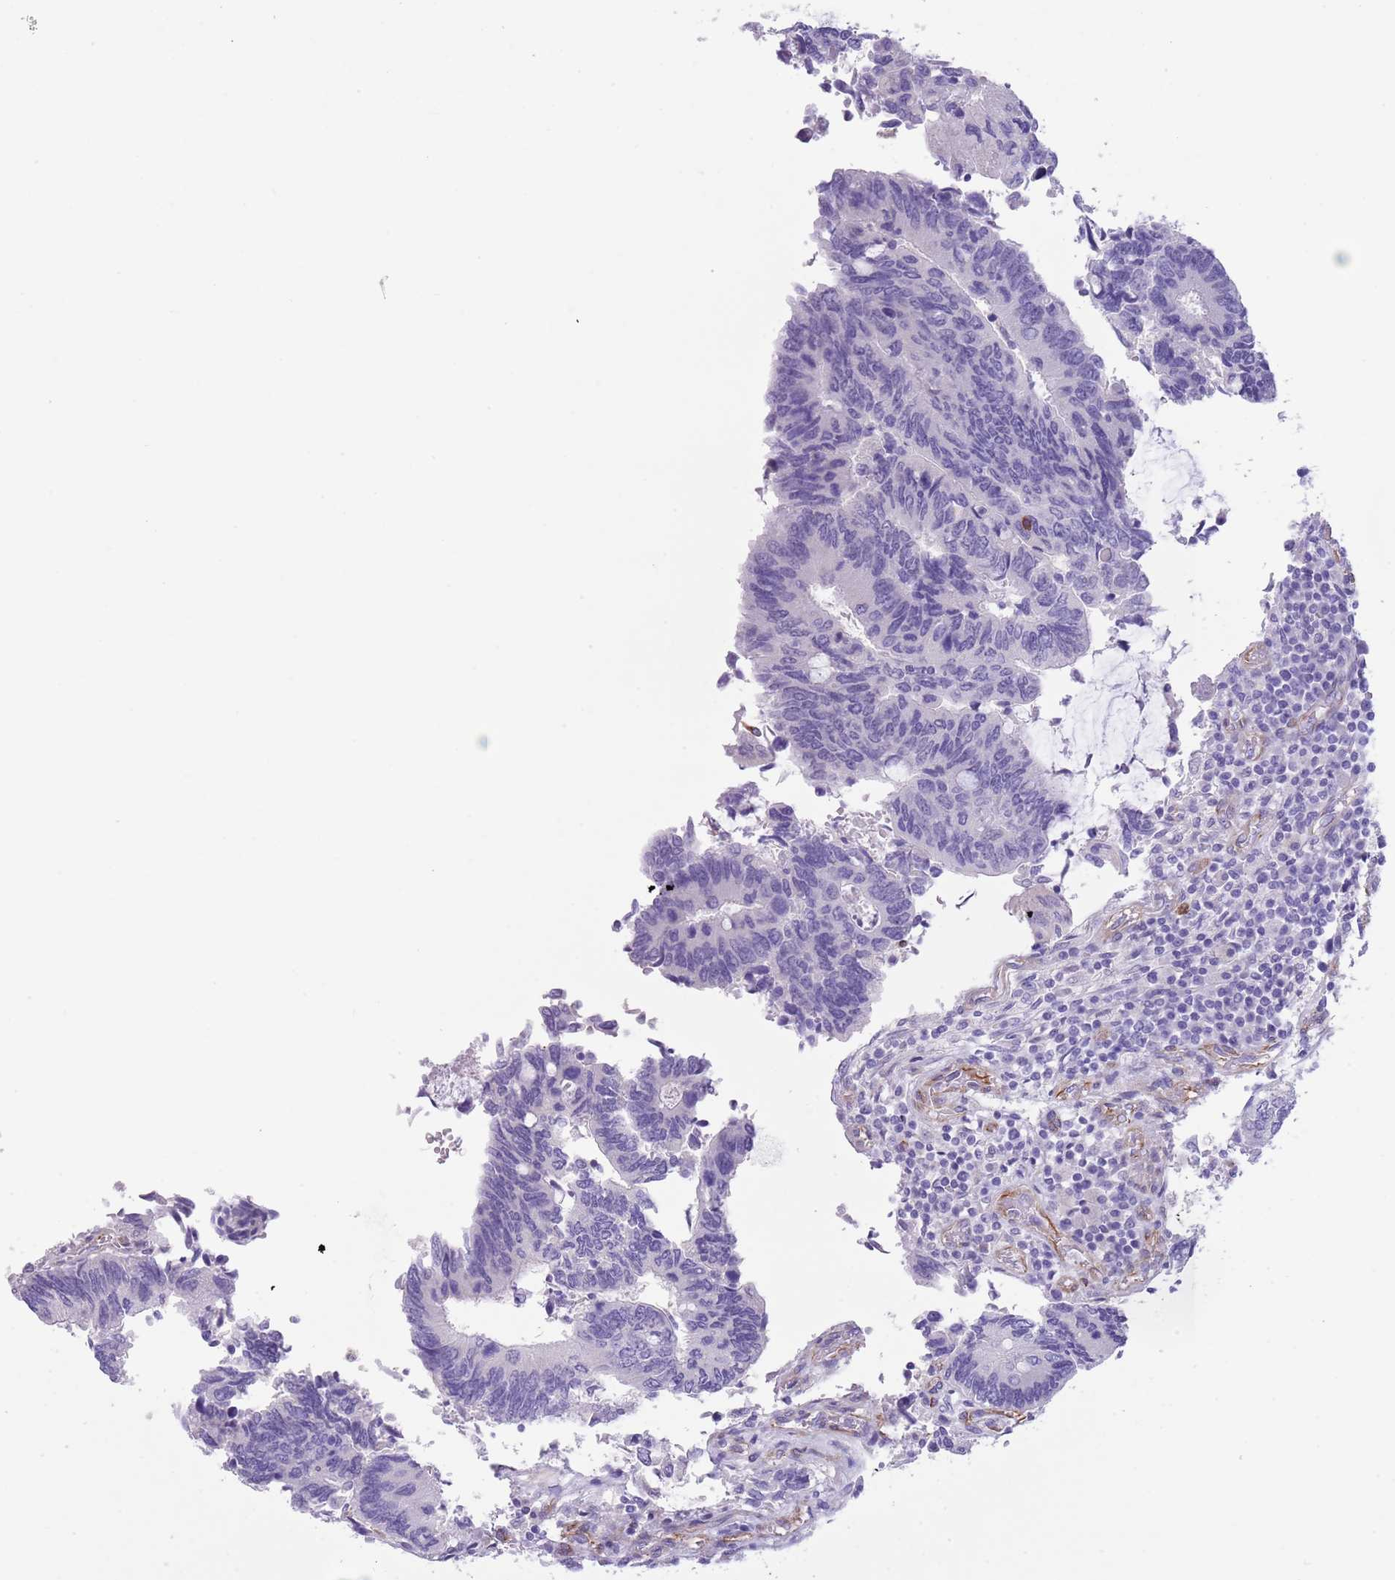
{"staining": {"intensity": "negative", "quantity": "none", "location": "none"}, "tissue": "colorectal cancer", "cell_type": "Tumor cells", "image_type": "cancer", "snomed": [{"axis": "morphology", "description": "Adenocarcinoma, NOS"}, {"axis": "topography", "description": "Colon"}], "caption": "Immunohistochemical staining of colorectal adenocarcinoma exhibits no significant positivity in tumor cells. (IHC, brightfield microscopy, high magnification).", "gene": "TSGA13", "patient": {"sex": "male", "age": 87}}